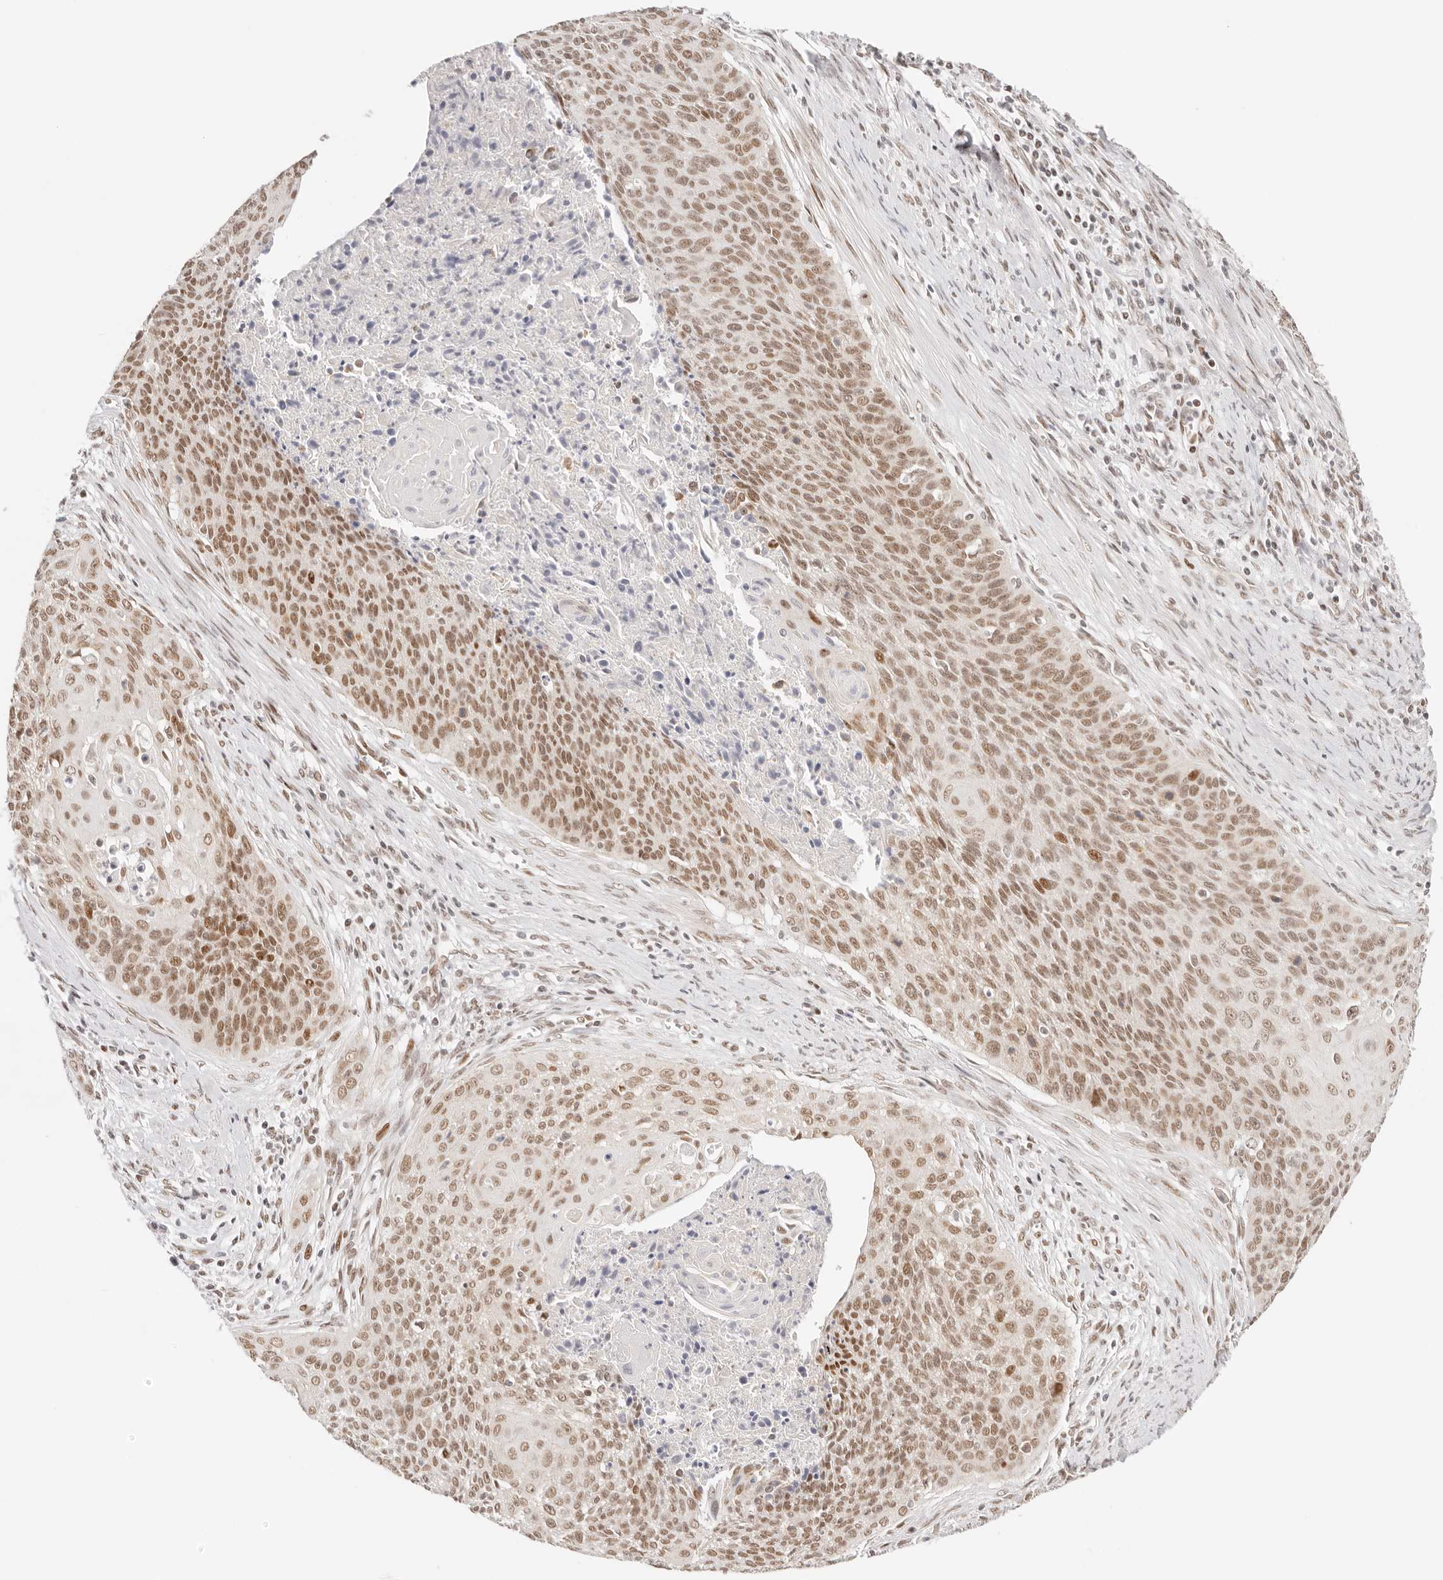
{"staining": {"intensity": "moderate", "quantity": ">75%", "location": "nuclear"}, "tissue": "cervical cancer", "cell_type": "Tumor cells", "image_type": "cancer", "snomed": [{"axis": "morphology", "description": "Squamous cell carcinoma, NOS"}, {"axis": "topography", "description": "Cervix"}], "caption": "This image reveals IHC staining of cervical squamous cell carcinoma, with medium moderate nuclear staining in about >75% of tumor cells.", "gene": "HOXC5", "patient": {"sex": "female", "age": 55}}